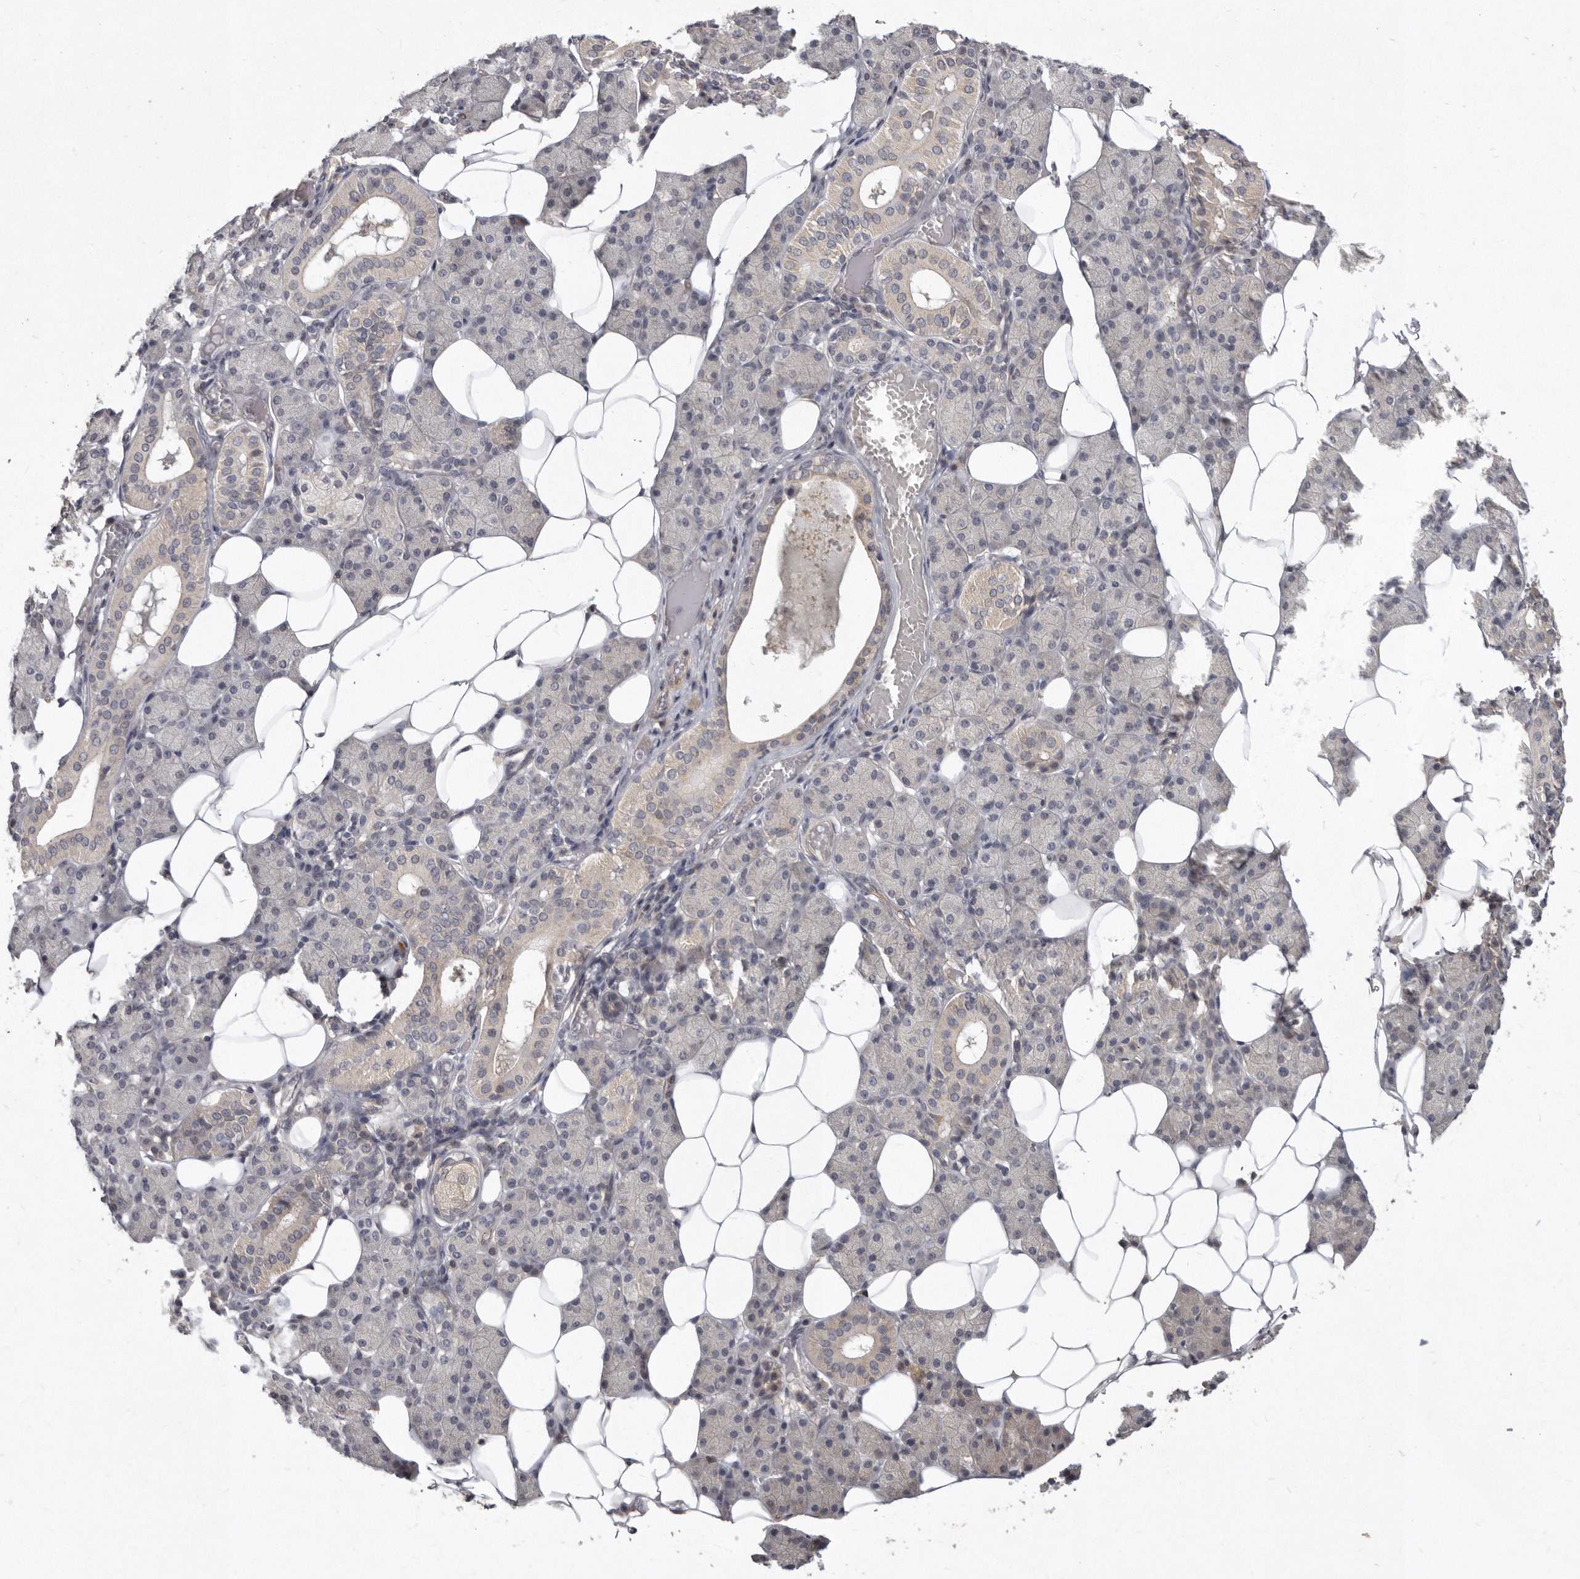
{"staining": {"intensity": "strong", "quantity": "<25%", "location": "cytoplasmic/membranous"}, "tissue": "salivary gland", "cell_type": "Glandular cells", "image_type": "normal", "snomed": [{"axis": "morphology", "description": "Normal tissue, NOS"}, {"axis": "topography", "description": "Salivary gland"}], "caption": "Immunohistochemical staining of benign human salivary gland displays strong cytoplasmic/membranous protein staining in about <25% of glandular cells. Immunohistochemistry (ihc) stains the protein of interest in brown and the nuclei are stained blue.", "gene": "SLC22A1", "patient": {"sex": "female", "age": 33}}